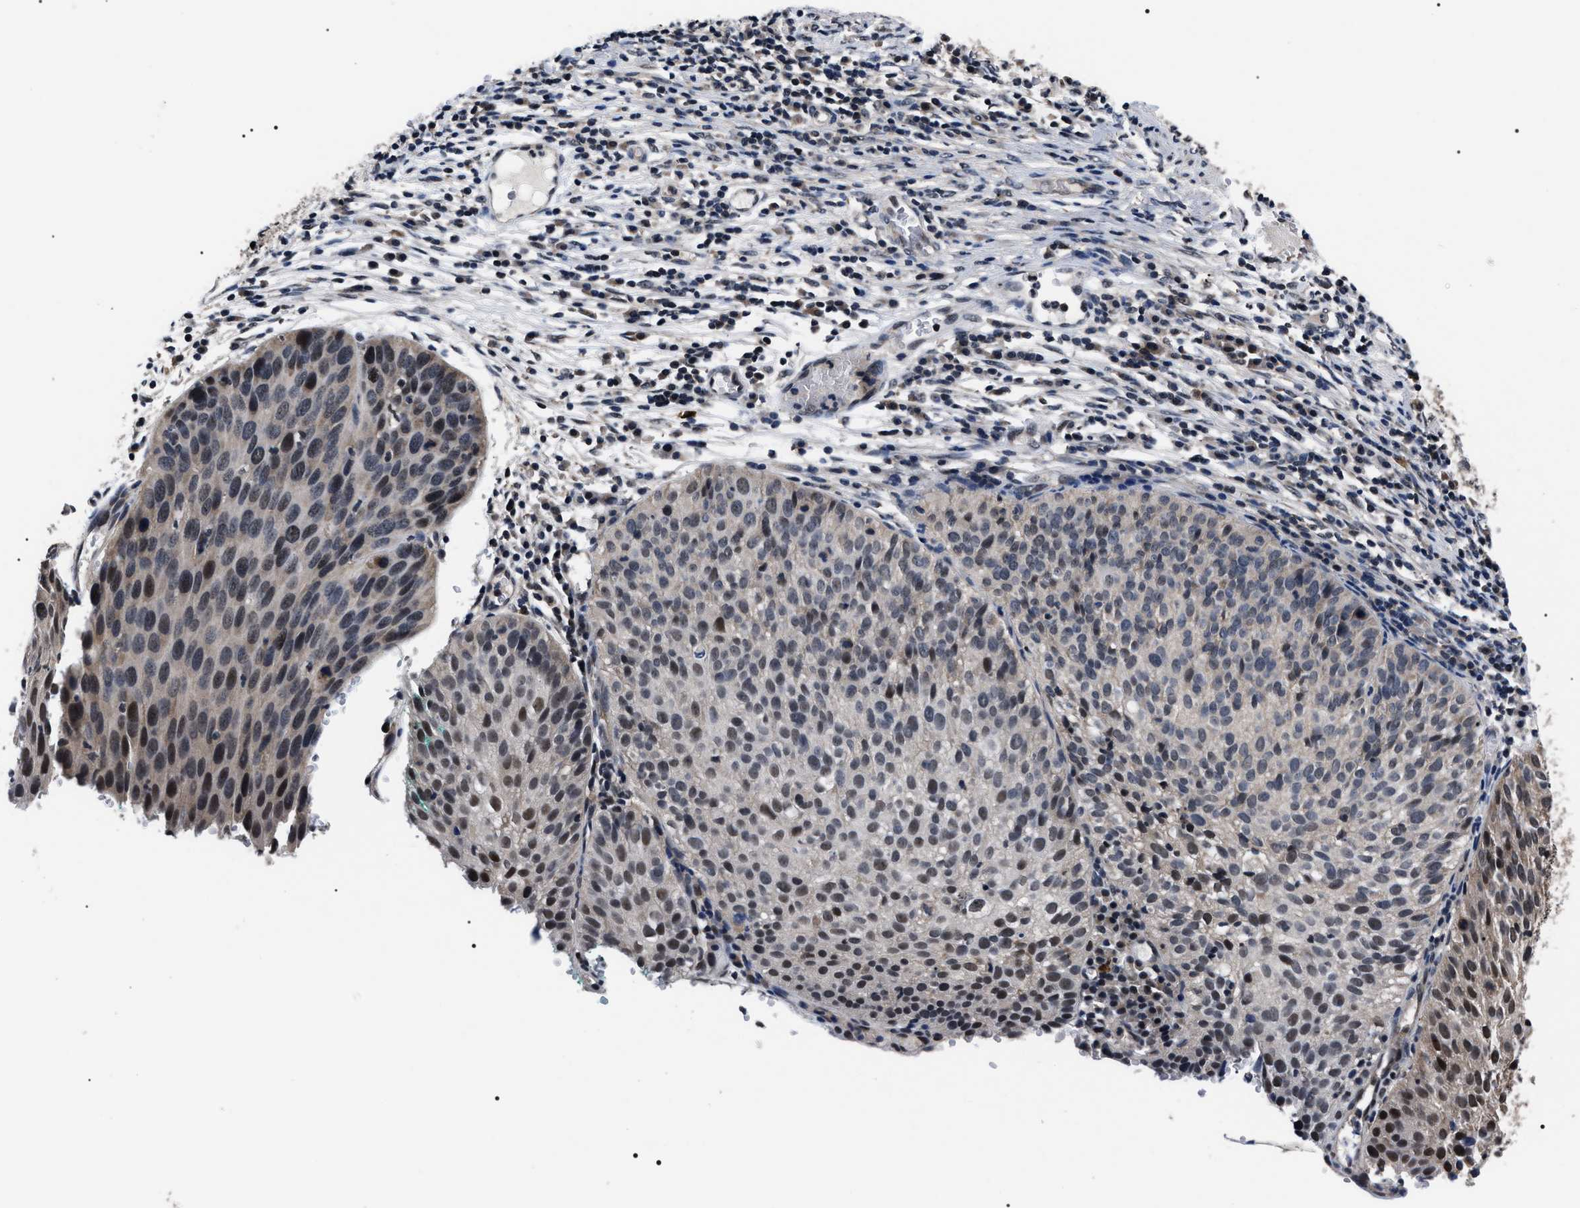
{"staining": {"intensity": "moderate", "quantity": "25%-75%", "location": "nuclear"}, "tissue": "cervical cancer", "cell_type": "Tumor cells", "image_type": "cancer", "snomed": [{"axis": "morphology", "description": "Squamous cell carcinoma, NOS"}, {"axis": "topography", "description": "Cervix"}], "caption": "IHC photomicrograph of neoplastic tissue: cervical cancer (squamous cell carcinoma) stained using immunohistochemistry shows medium levels of moderate protein expression localized specifically in the nuclear of tumor cells, appearing as a nuclear brown color.", "gene": "CSNK2A1", "patient": {"sex": "female", "age": 38}}